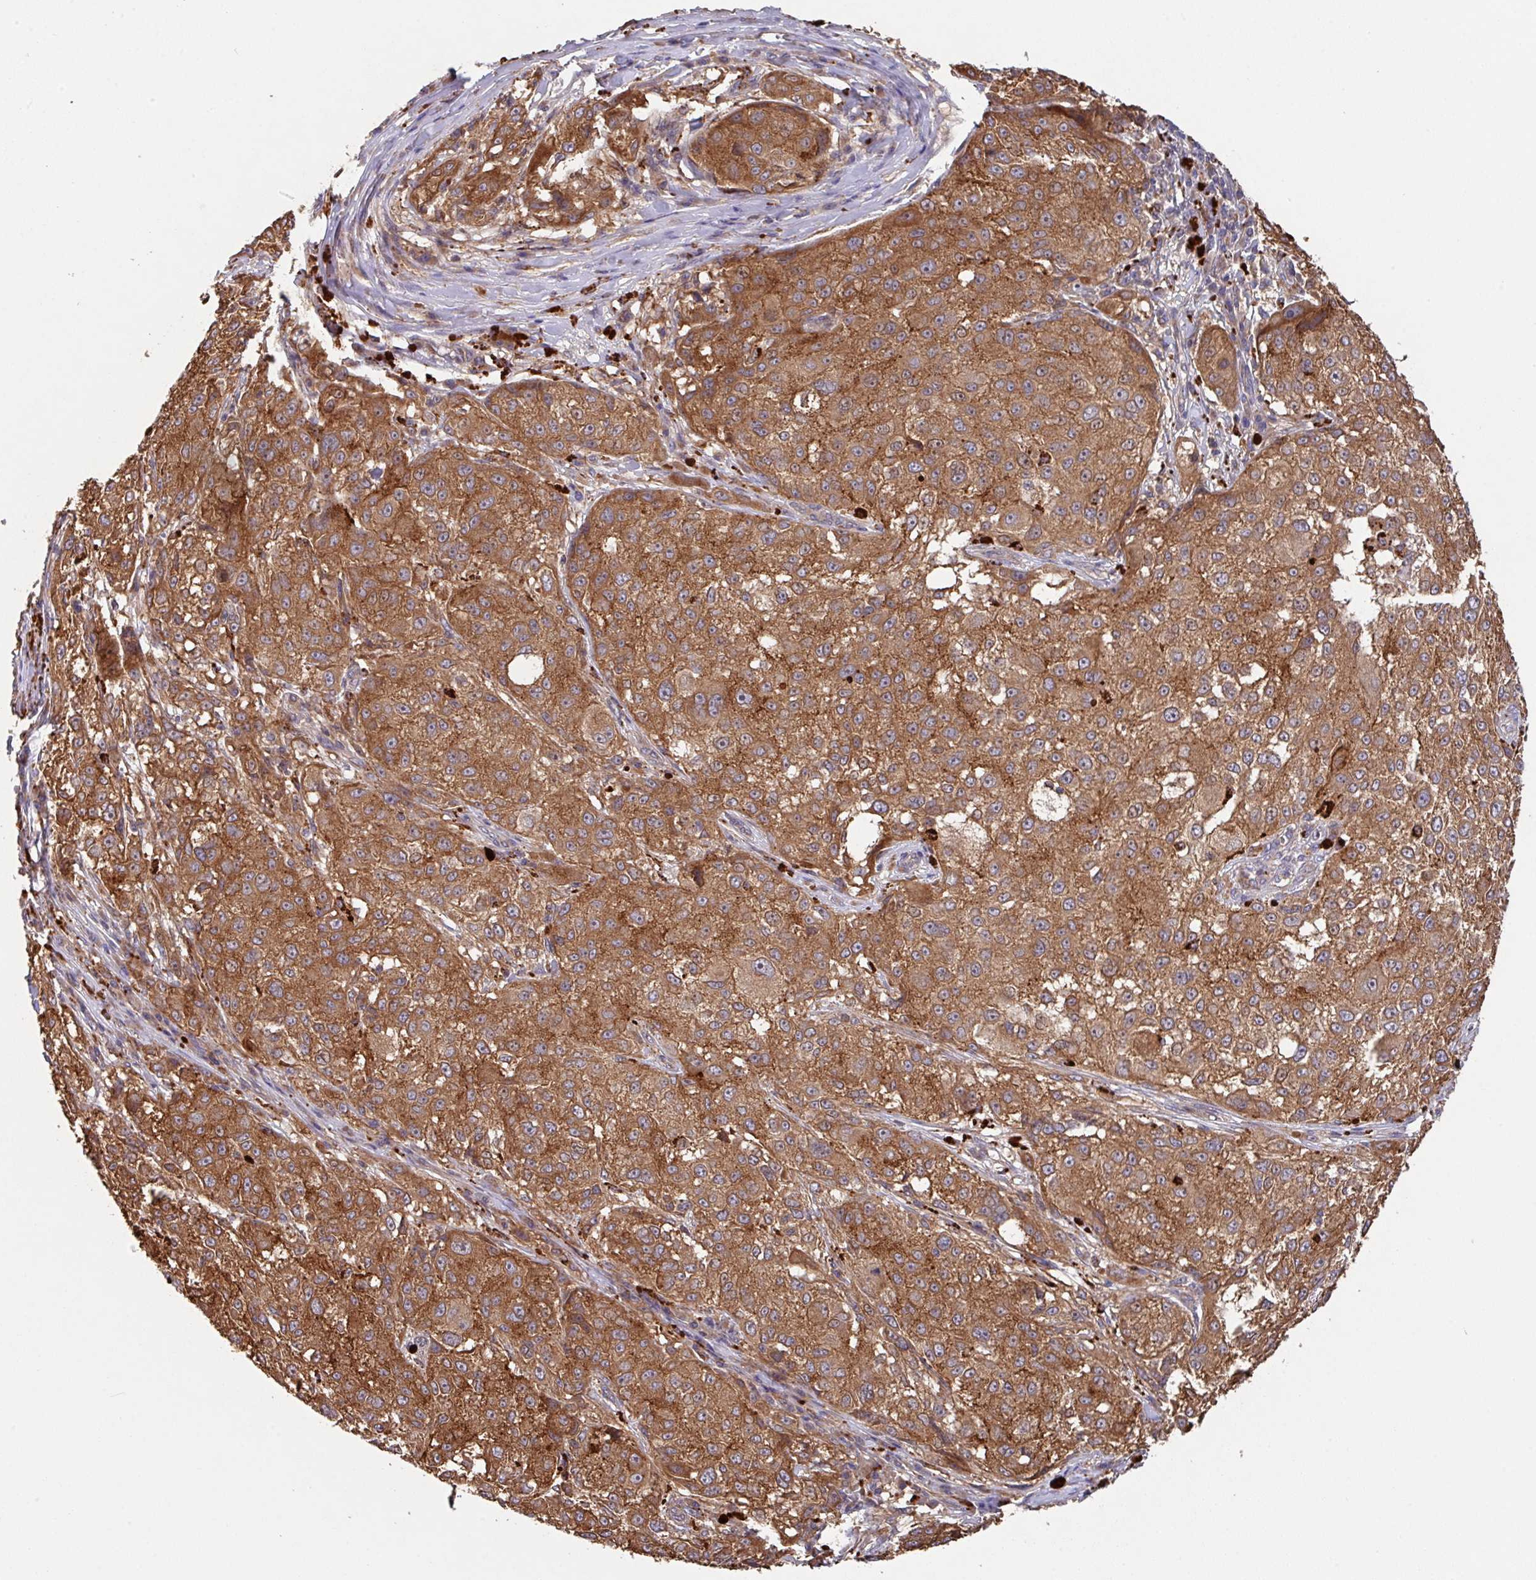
{"staining": {"intensity": "moderate", "quantity": ">75%", "location": "cytoplasmic/membranous"}, "tissue": "melanoma", "cell_type": "Tumor cells", "image_type": "cancer", "snomed": [{"axis": "morphology", "description": "Necrosis, NOS"}, {"axis": "morphology", "description": "Malignant melanoma, NOS"}, {"axis": "topography", "description": "Skin"}], "caption": "Immunohistochemical staining of malignant melanoma demonstrates moderate cytoplasmic/membranous protein expression in approximately >75% of tumor cells. (DAB IHC with brightfield microscopy, high magnification).", "gene": "TRIM14", "patient": {"sex": "female", "age": 87}}